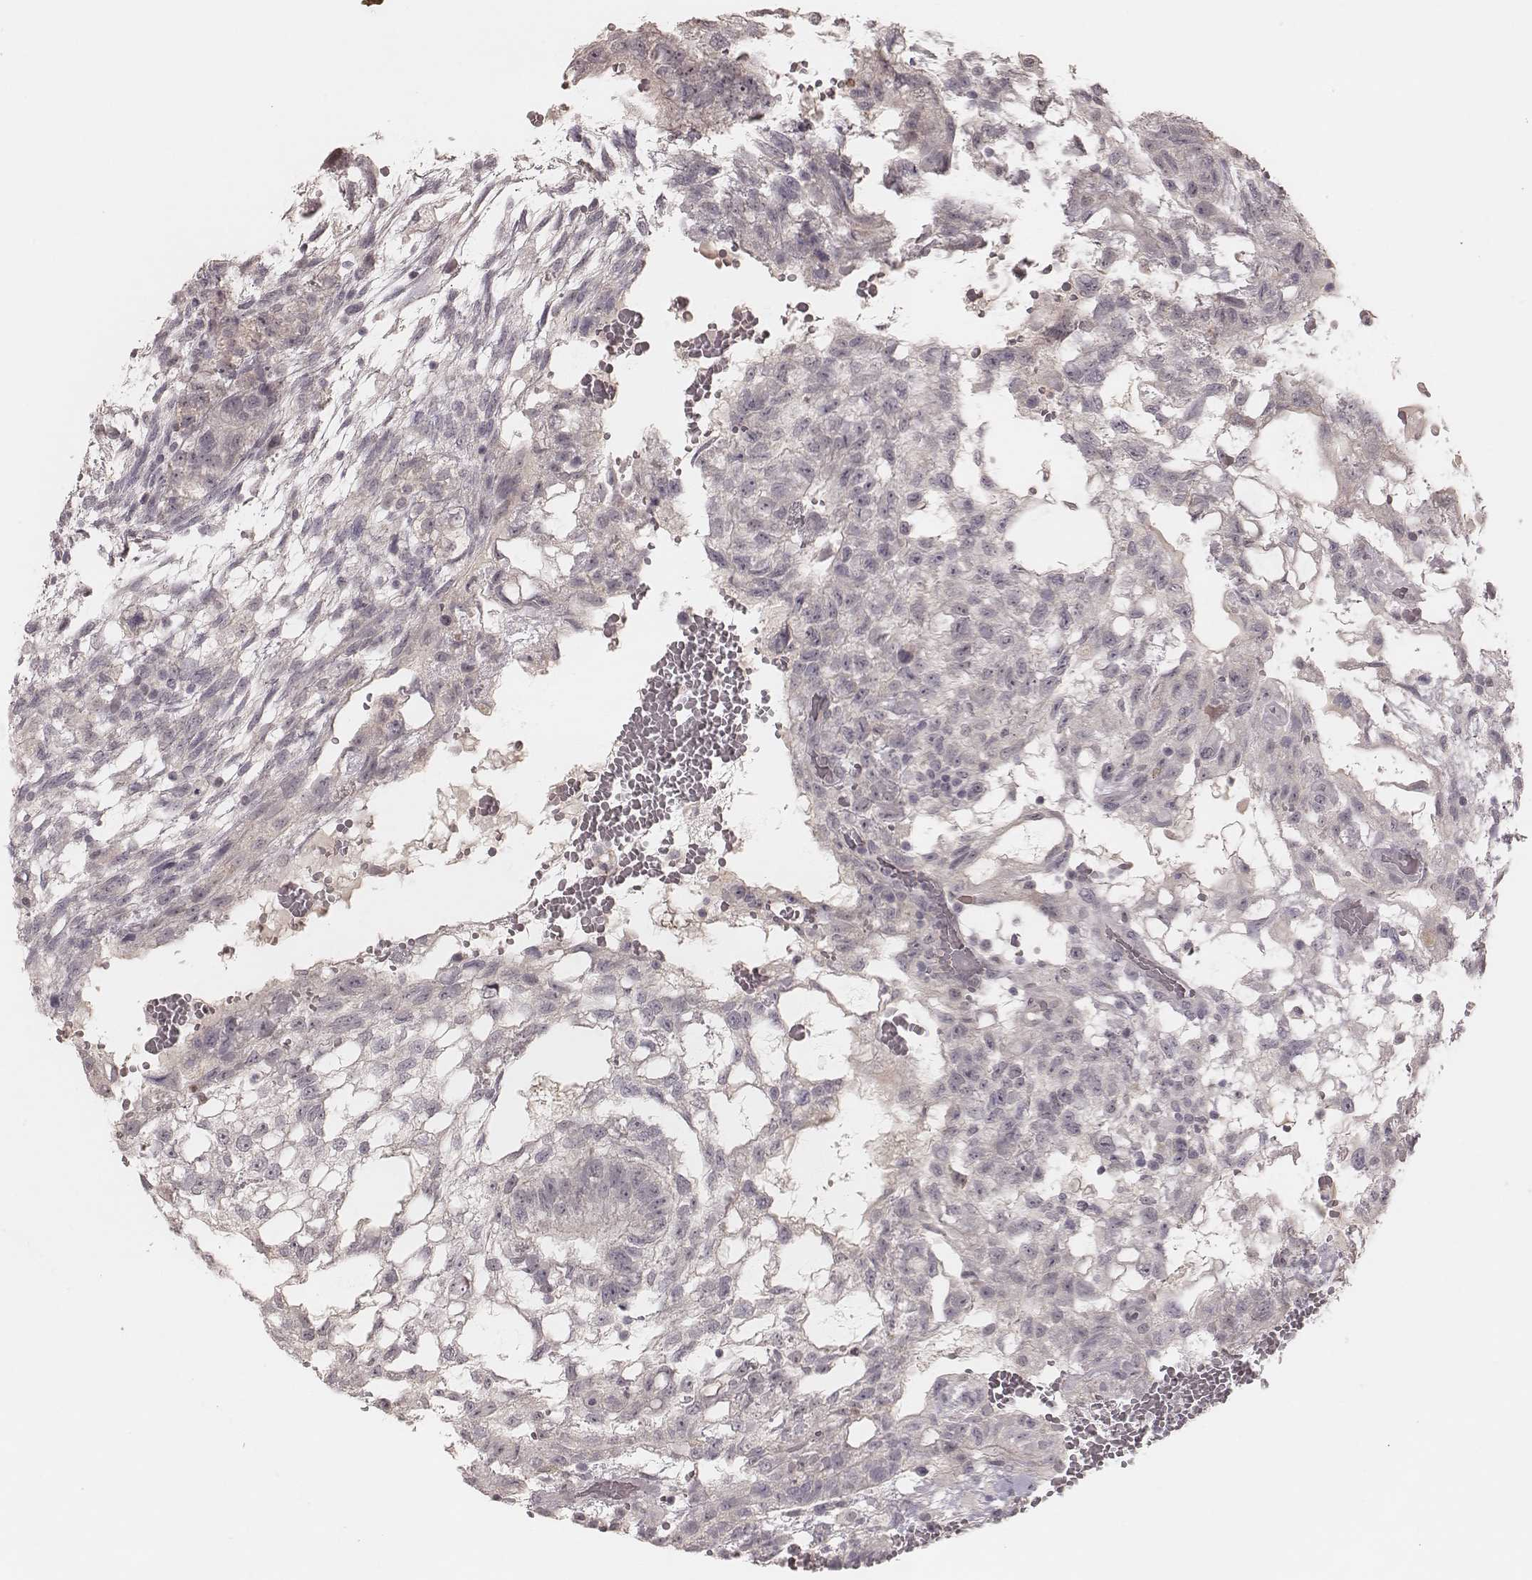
{"staining": {"intensity": "negative", "quantity": "none", "location": "none"}, "tissue": "testis cancer", "cell_type": "Tumor cells", "image_type": "cancer", "snomed": [{"axis": "morphology", "description": "Carcinoma, Embryonal, NOS"}, {"axis": "topography", "description": "Testis"}], "caption": "Embryonal carcinoma (testis) was stained to show a protein in brown. There is no significant expression in tumor cells. (DAB (3,3'-diaminobenzidine) IHC, high magnification).", "gene": "FAM13B", "patient": {"sex": "male", "age": 32}}